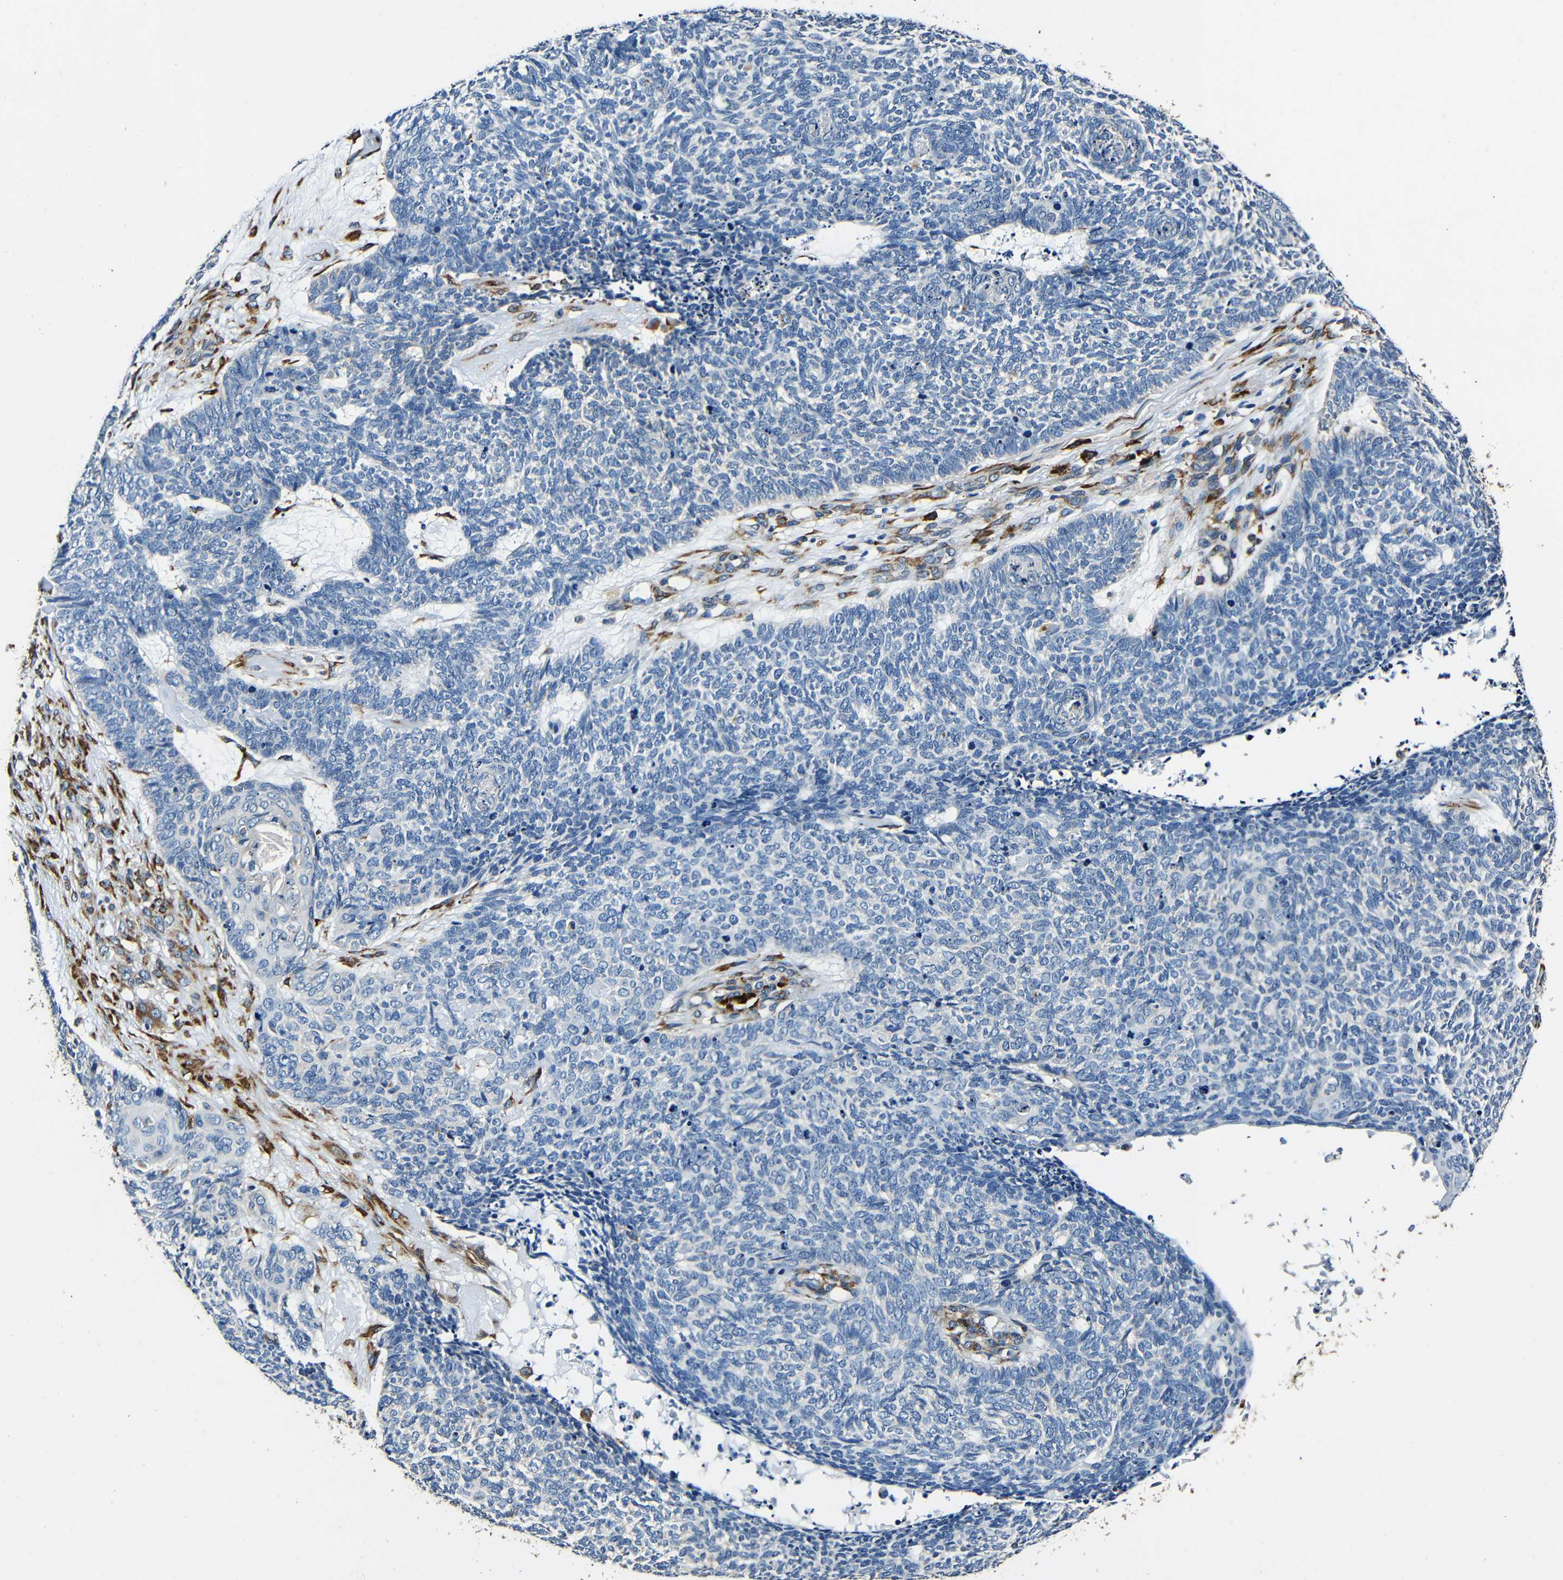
{"staining": {"intensity": "negative", "quantity": "none", "location": "none"}, "tissue": "skin cancer", "cell_type": "Tumor cells", "image_type": "cancer", "snomed": [{"axis": "morphology", "description": "Basal cell carcinoma"}, {"axis": "topography", "description": "Skin"}], "caption": "Basal cell carcinoma (skin) stained for a protein using IHC reveals no staining tumor cells.", "gene": "RRBP1", "patient": {"sex": "female", "age": 84}}